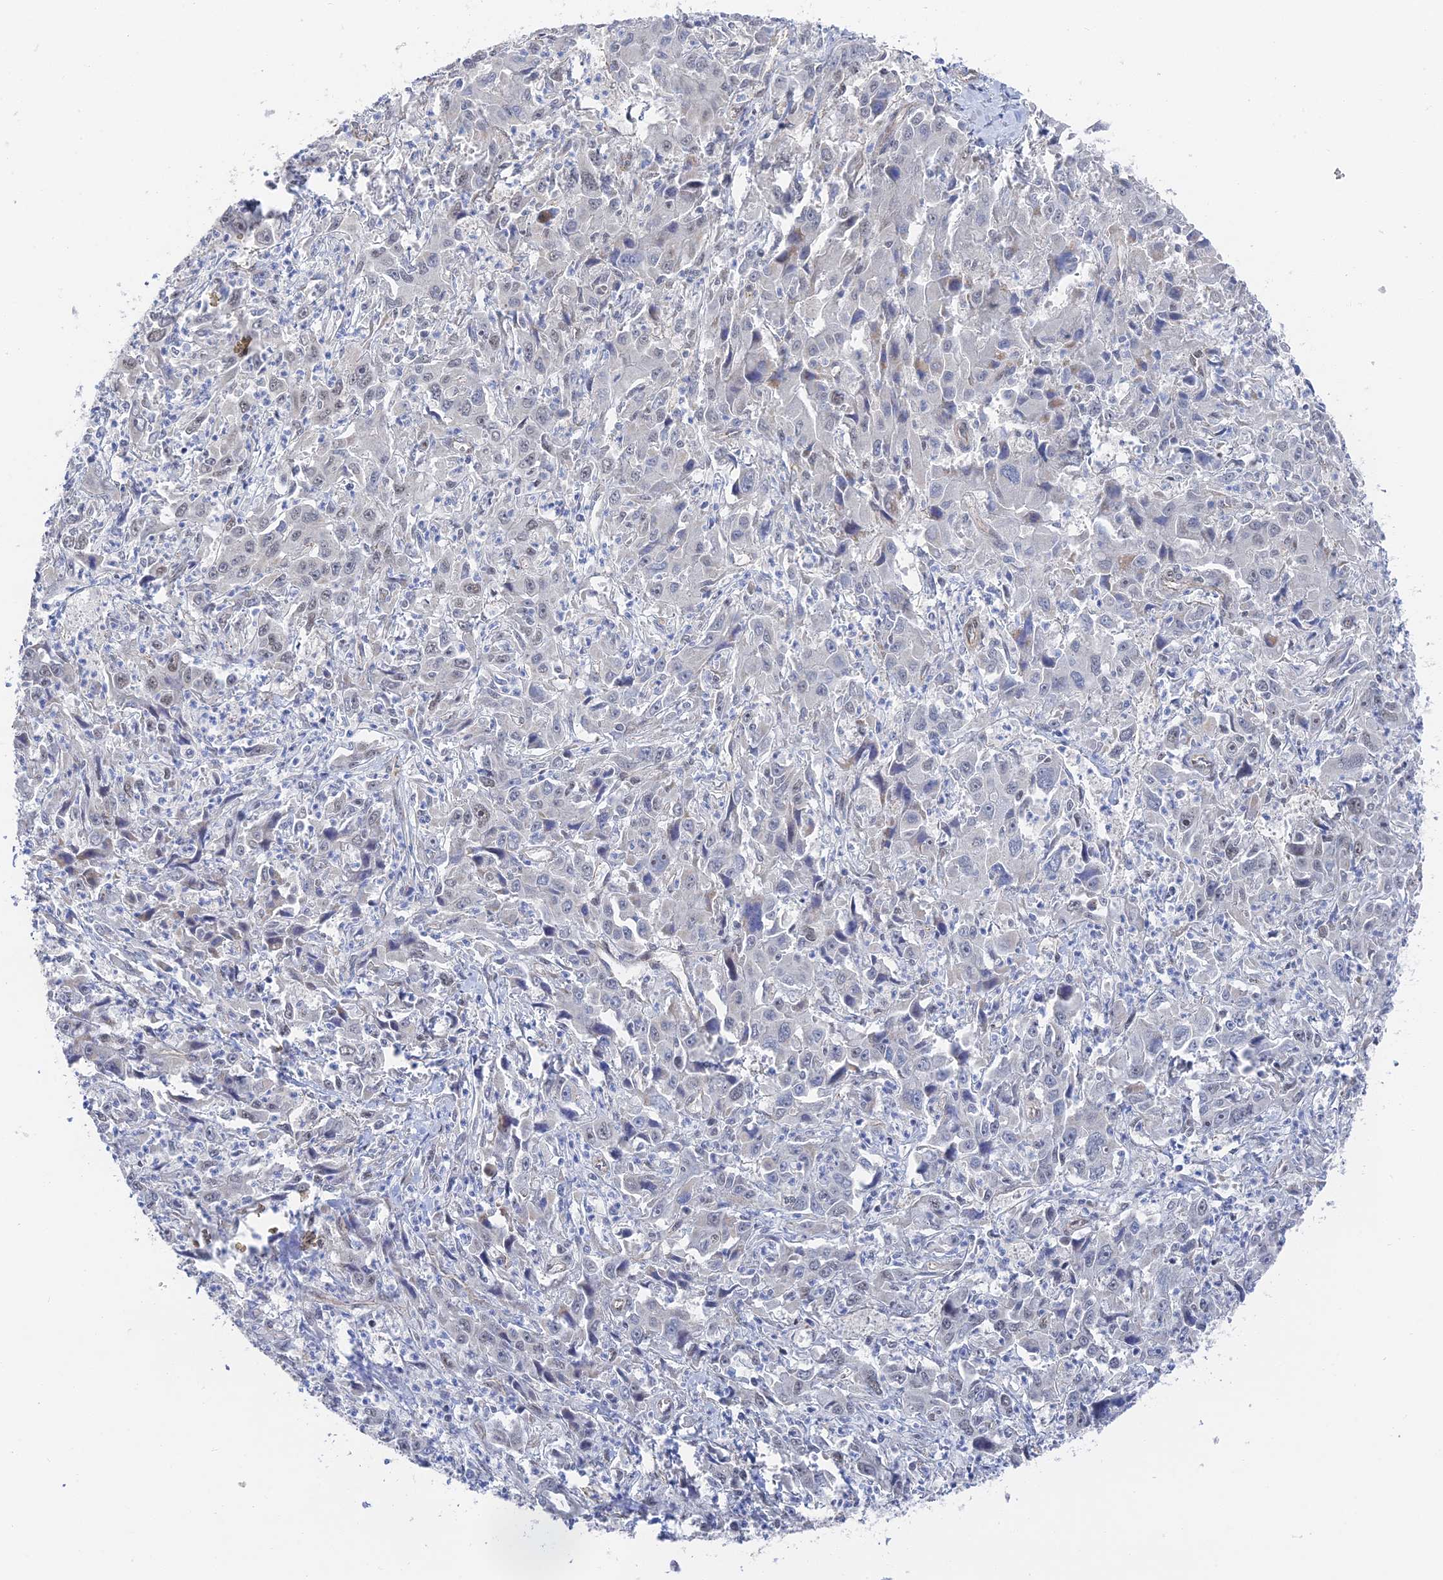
{"staining": {"intensity": "negative", "quantity": "none", "location": "none"}, "tissue": "liver cancer", "cell_type": "Tumor cells", "image_type": "cancer", "snomed": [{"axis": "morphology", "description": "Carcinoma, Hepatocellular, NOS"}, {"axis": "topography", "description": "Liver"}], "caption": "IHC of human liver hepatocellular carcinoma reveals no staining in tumor cells.", "gene": "CFAP92", "patient": {"sex": "male", "age": 63}}